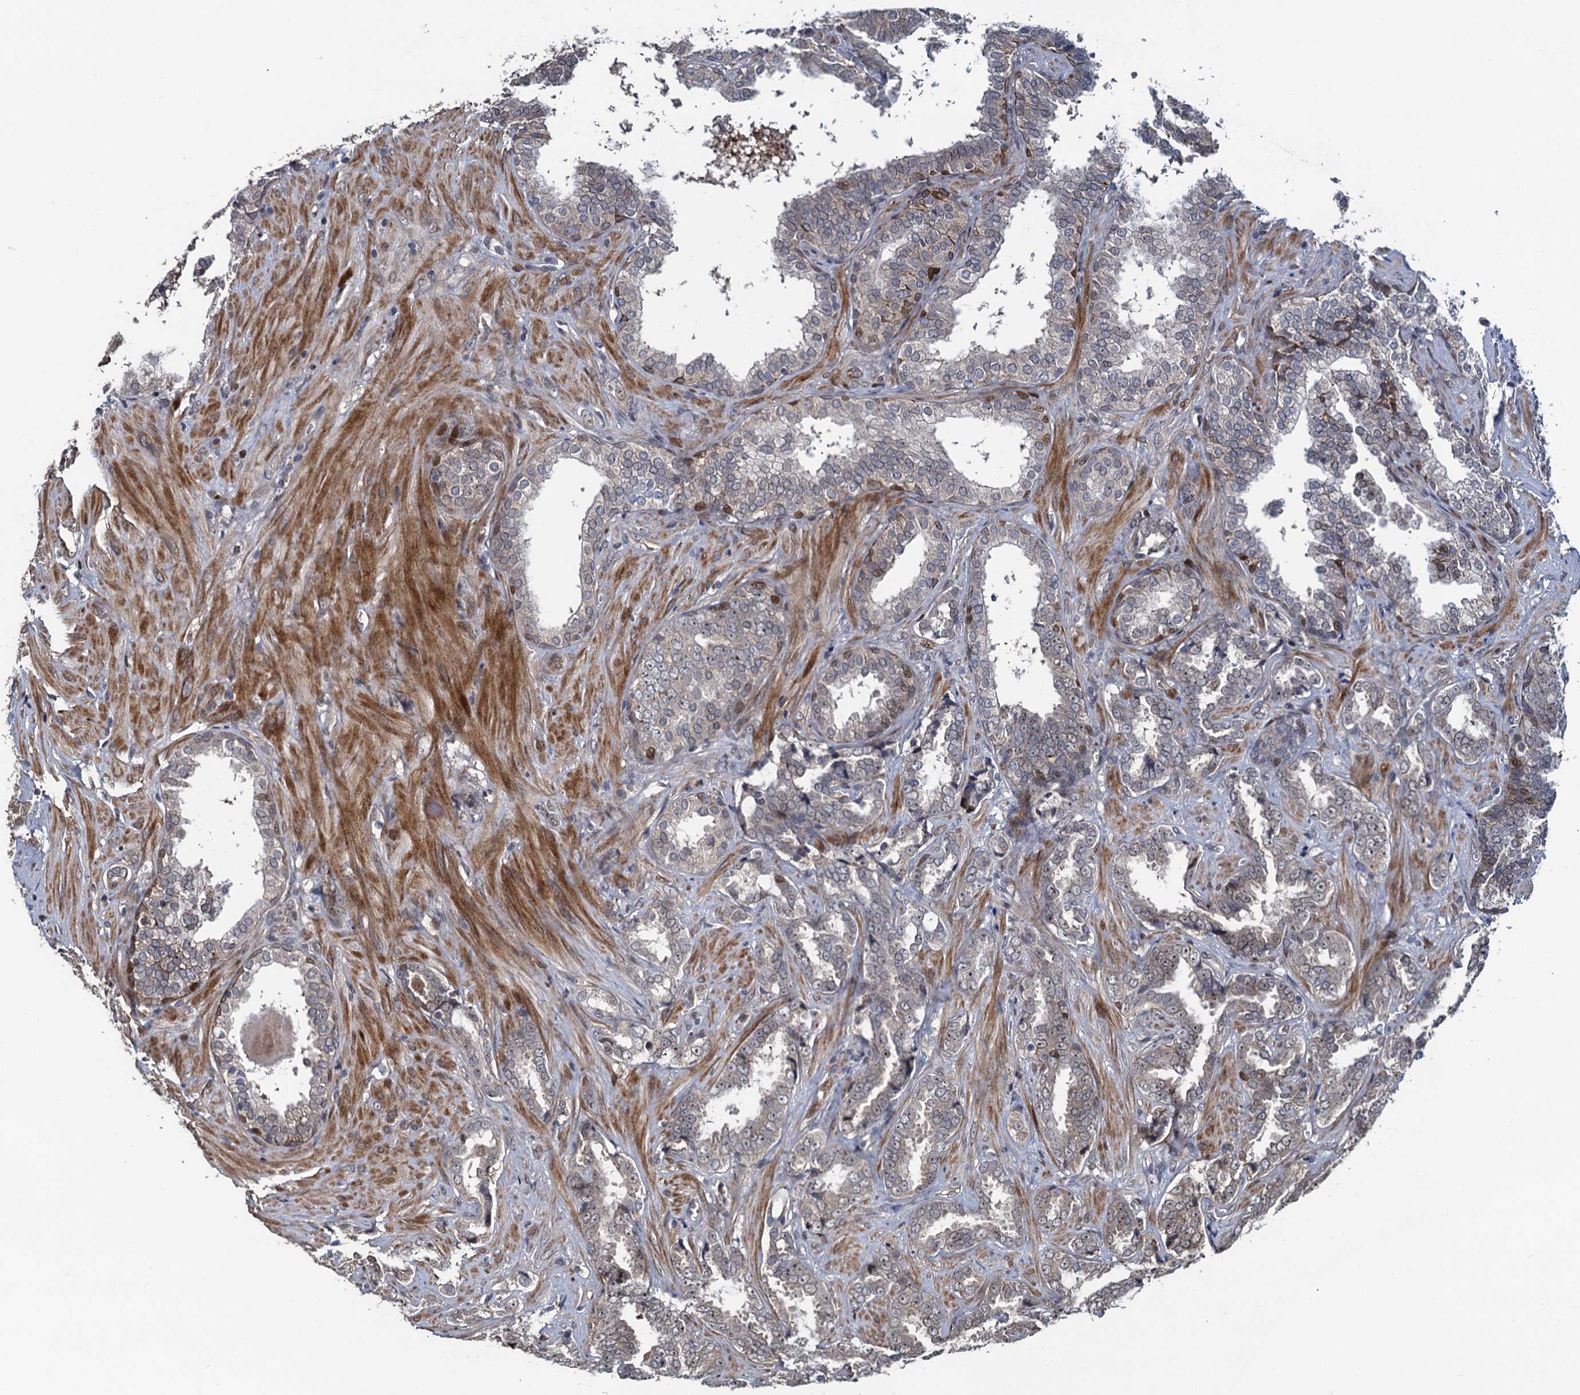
{"staining": {"intensity": "weak", "quantity": "<25%", "location": "cytoplasmic/membranous"}, "tissue": "prostate cancer", "cell_type": "Tumor cells", "image_type": "cancer", "snomed": [{"axis": "morphology", "description": "Adenocarcinoma, High grade"}, {"axis": "topography", "description": "Prostate and seminal vesicle, NOS"}], "caption": "Tumor cells show no significant protein staining in prostate cancer (adenocarcinoma (high-grade)).", "gene": "ATOSA", "patient": {"sex": "male", "age": 67}}